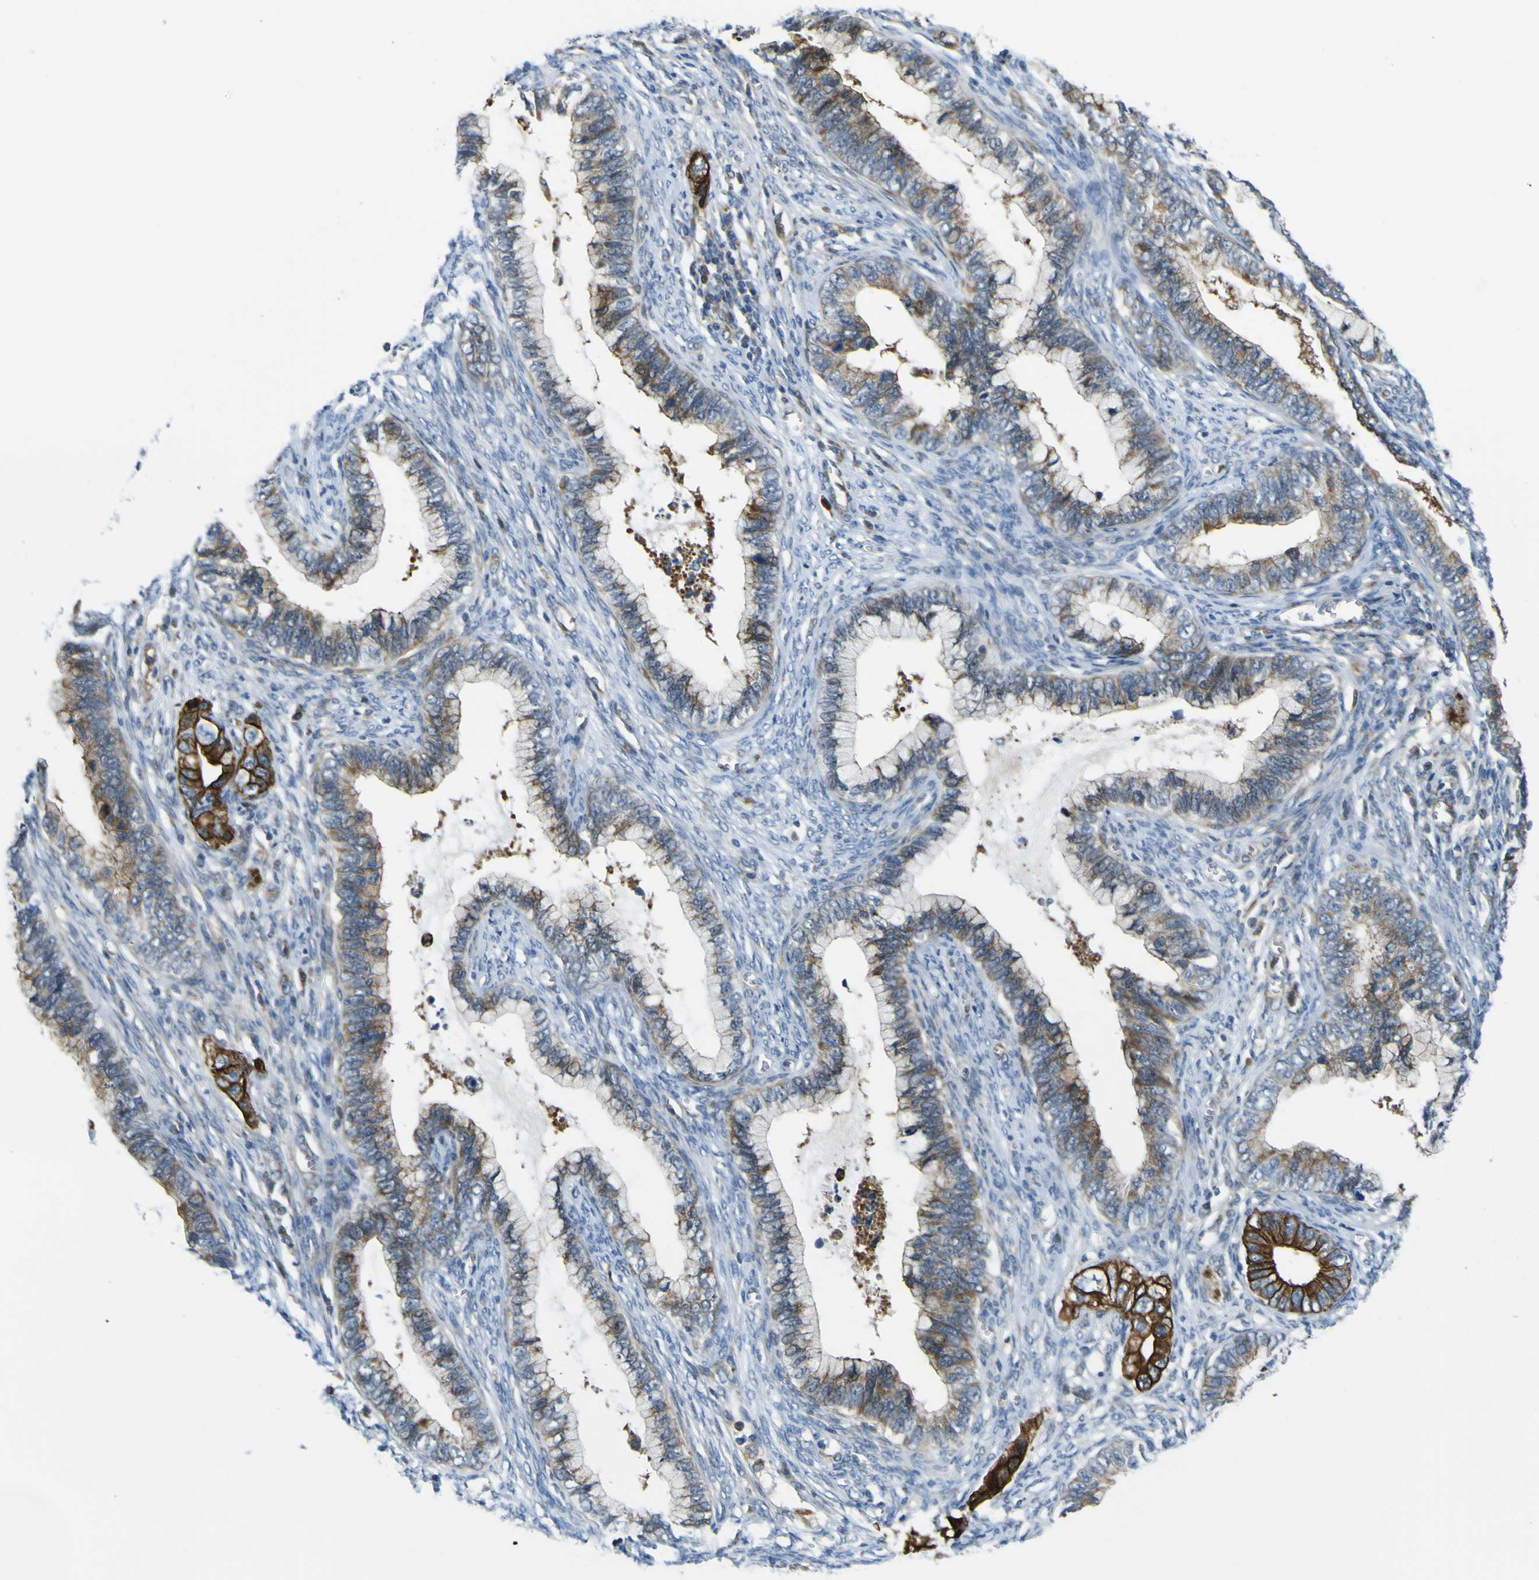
{"staining": {"intensity": "strong", "quantity": "25%-75%", "location": "cytoplasmic/membranous"}, "tissue": "cervical cancer", "cell_type": "Tumor cells", "image_type": "cancer", "snomed": [{"axis": "morphology", "description": "Adenocarcinoma, NOS"}, {"axis": "topography", "description": "Cervix"}], "caption": "DAB immunohistochemical staining of cervical adenocarcinoma shows strong cytoplasmic/membranous protein staining in about 25%-75% of tumor cells.", "gene": "KDM7A", "patient": {"sex": "female", "age": 44}}